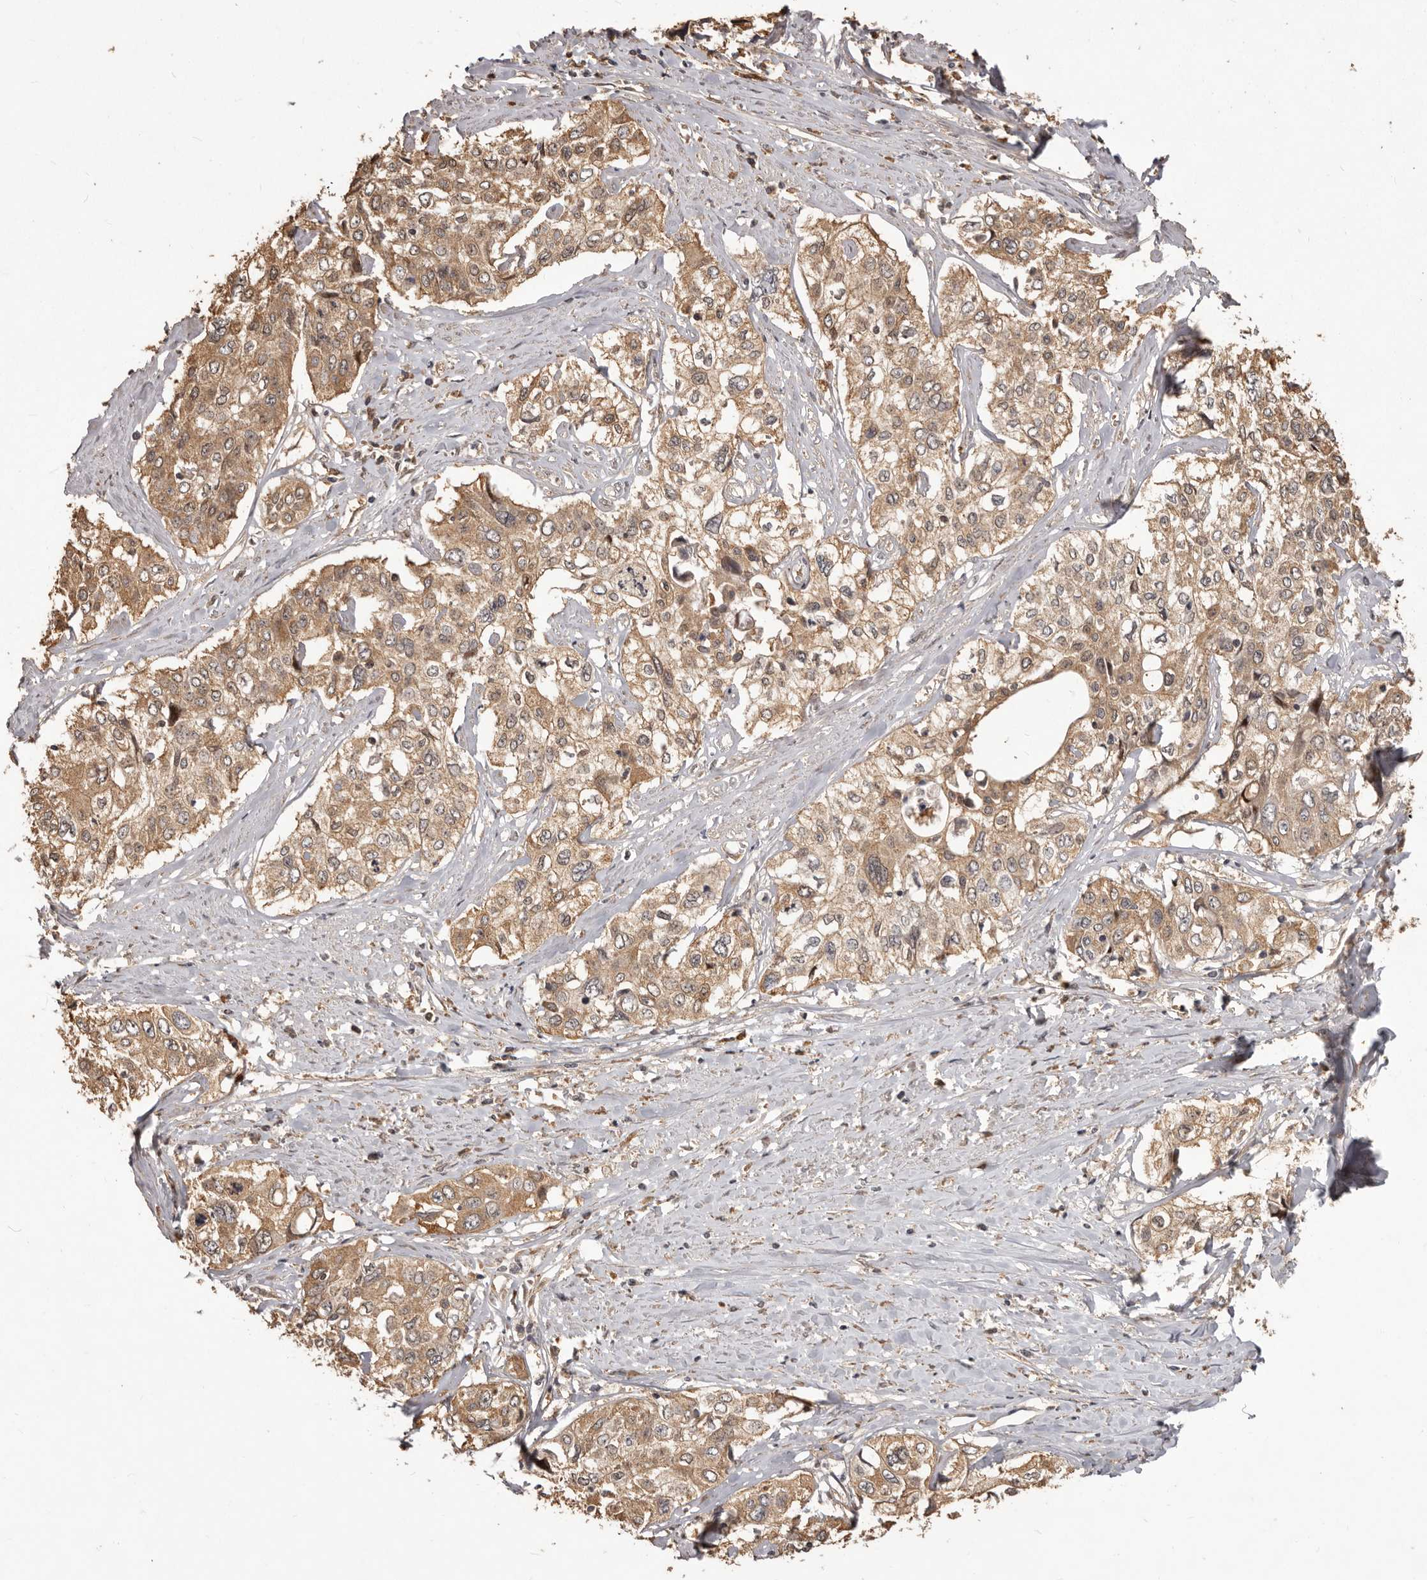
{"staining": {"intensity": "moderate", "quantity": ">75%", "location": "cytoplasmic/membranous"}, "tissue": "cervical cancer", "cell_type": "Tumor cells", "image_type": "cancer", "snomed": [{"axis": "morphology", "description": "Squamous cell carcinoma, NOS"}, {"axis": "topography", "description": "Cervix"}], "caption": "Moderate cytoplasmic/membranous staining for a protein is identified in about >75% of tumor cells of cervical cancer (squamous cell carcinoma) using IHC.", "gene": "MTO1", "patient": {"sex": "female", "age": 31}}